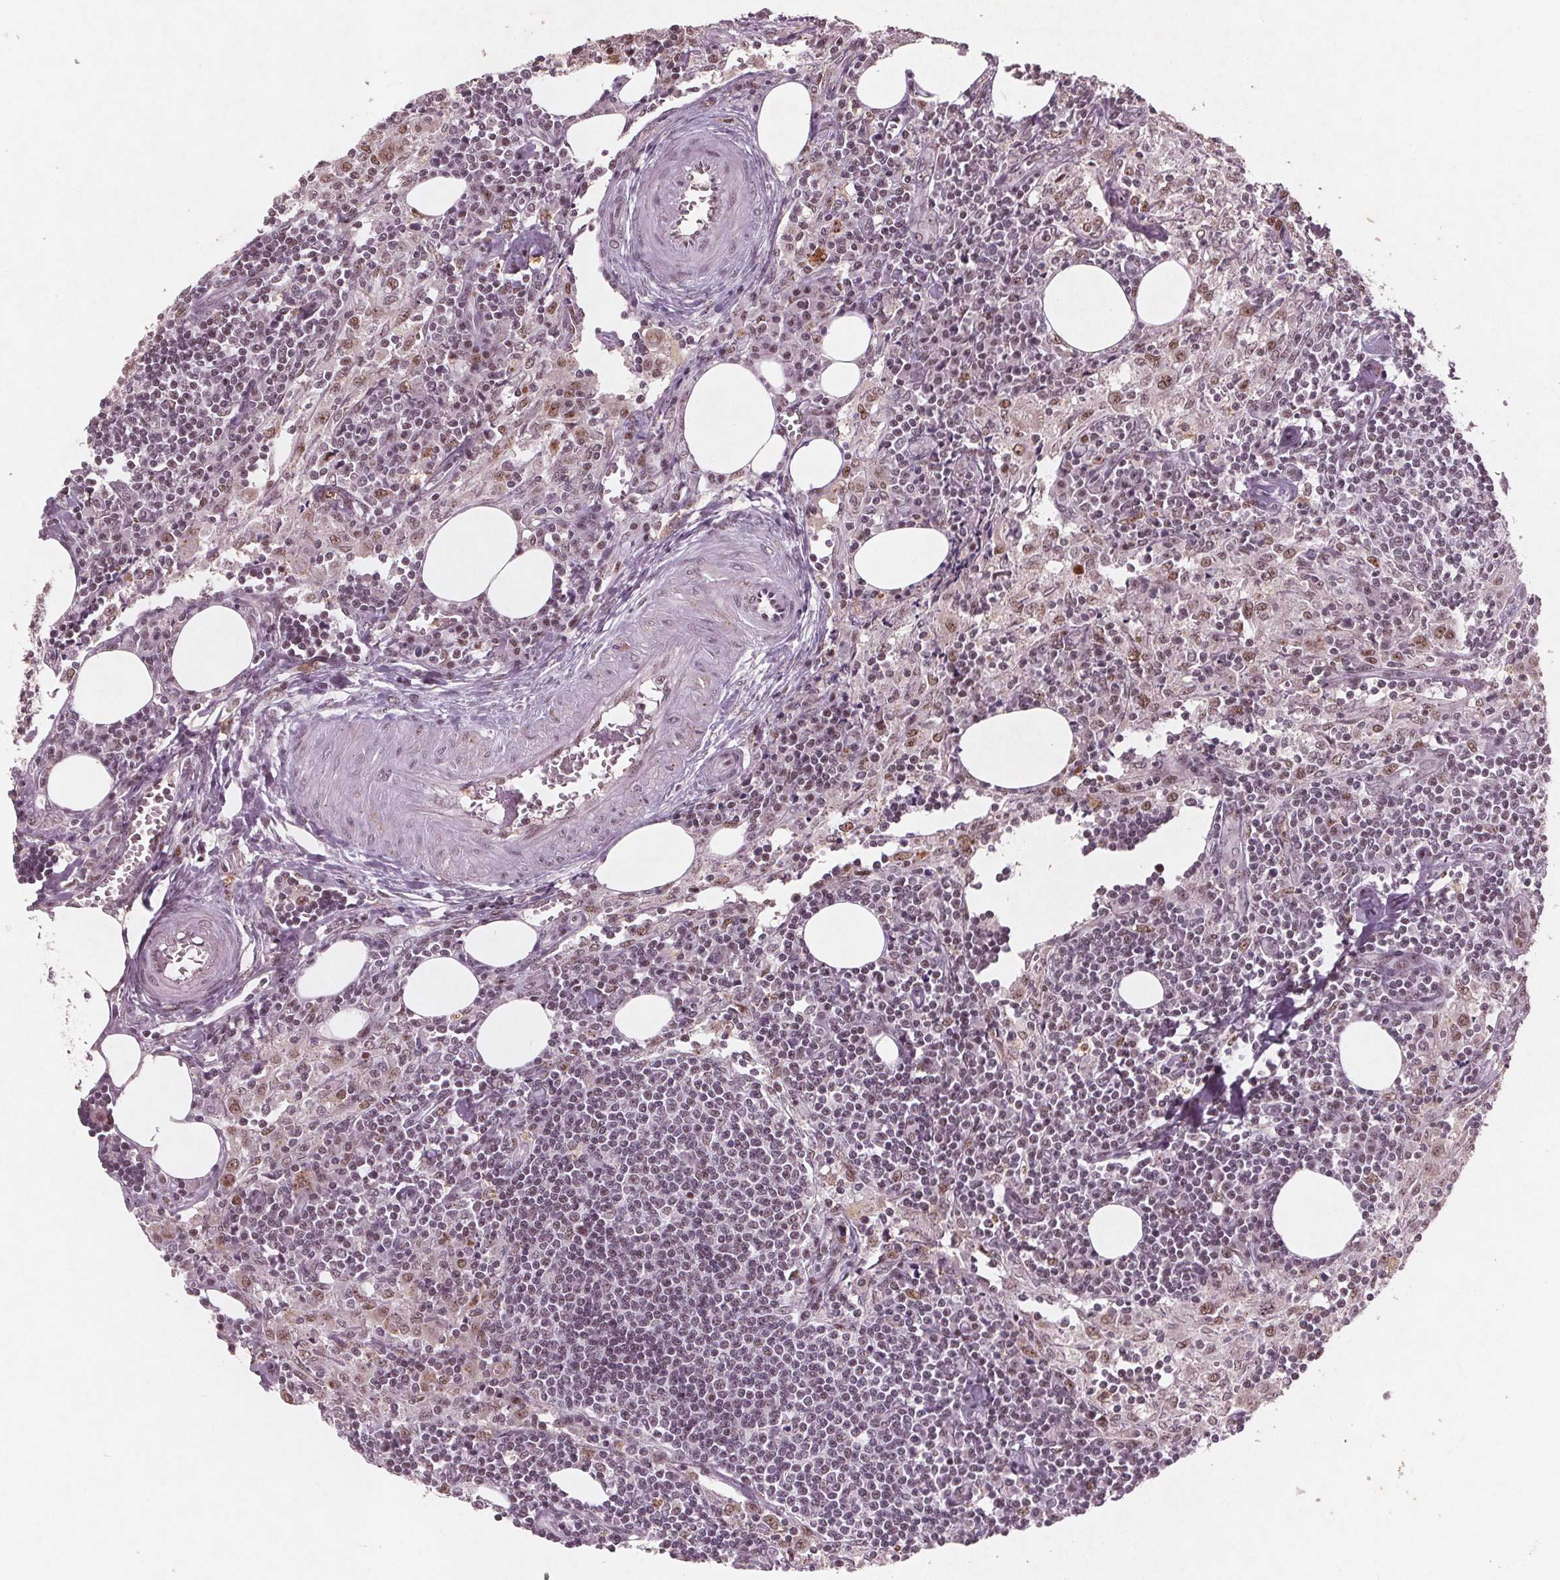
{"staining": {"intensity": "moderate", "quantity": "25%-75%", "location": "nuclear"}, "tissue": "lymph node", "cell_type": "Germinal center cells", "image_type": "normal", "snomed": [{"axis": "morphology", "description": "Normal tissue, NOS"}, {"axis": "topography", "description": "Lymph node"}], "caption": "Human lymph node stained for a protein (brown) displays moderate nuclear positive positivity in approximately 25%-75% of germinal center cells.", "gene": "RPS6KA2", "patient": {"sex": "male", "age": 55}}